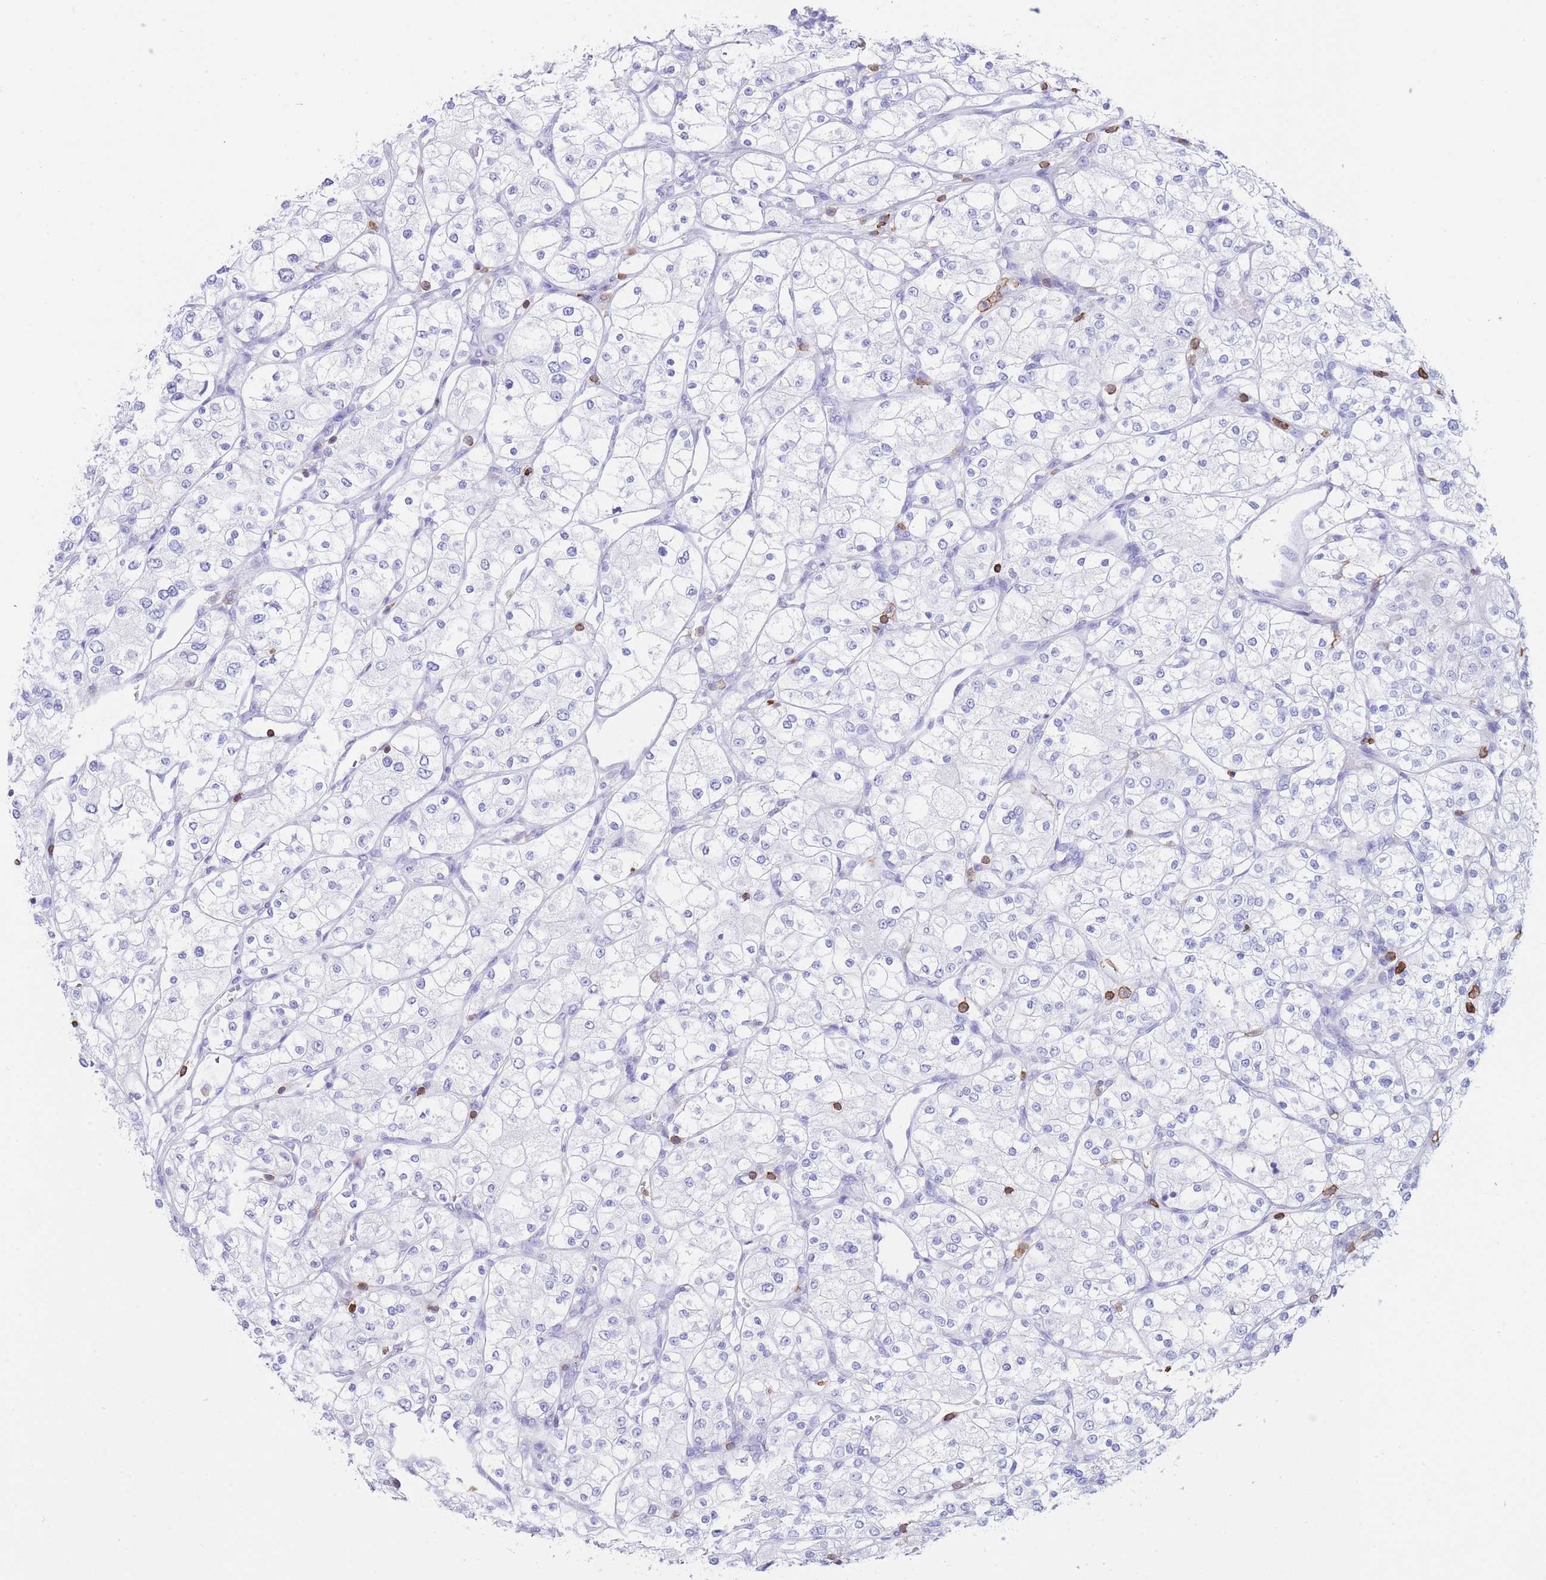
{"staining": {"intensity": "negative", "quantity": "none", "location": "none"}, "tissue": "renal cancer", "cell_type": "Tumor cells", "image_type": "cancer", "snomed": [{"axis": "morphology", "description": "Adenocarcinoma, NOS"}, {"axis": "topography", "description": "Kidney"}], "caption": "The micrograph reveals no staining of tumor cells in renal adenocarcinoma.", "gene": "CORO1A", "patient": {"sex": "male", "age": 80}}